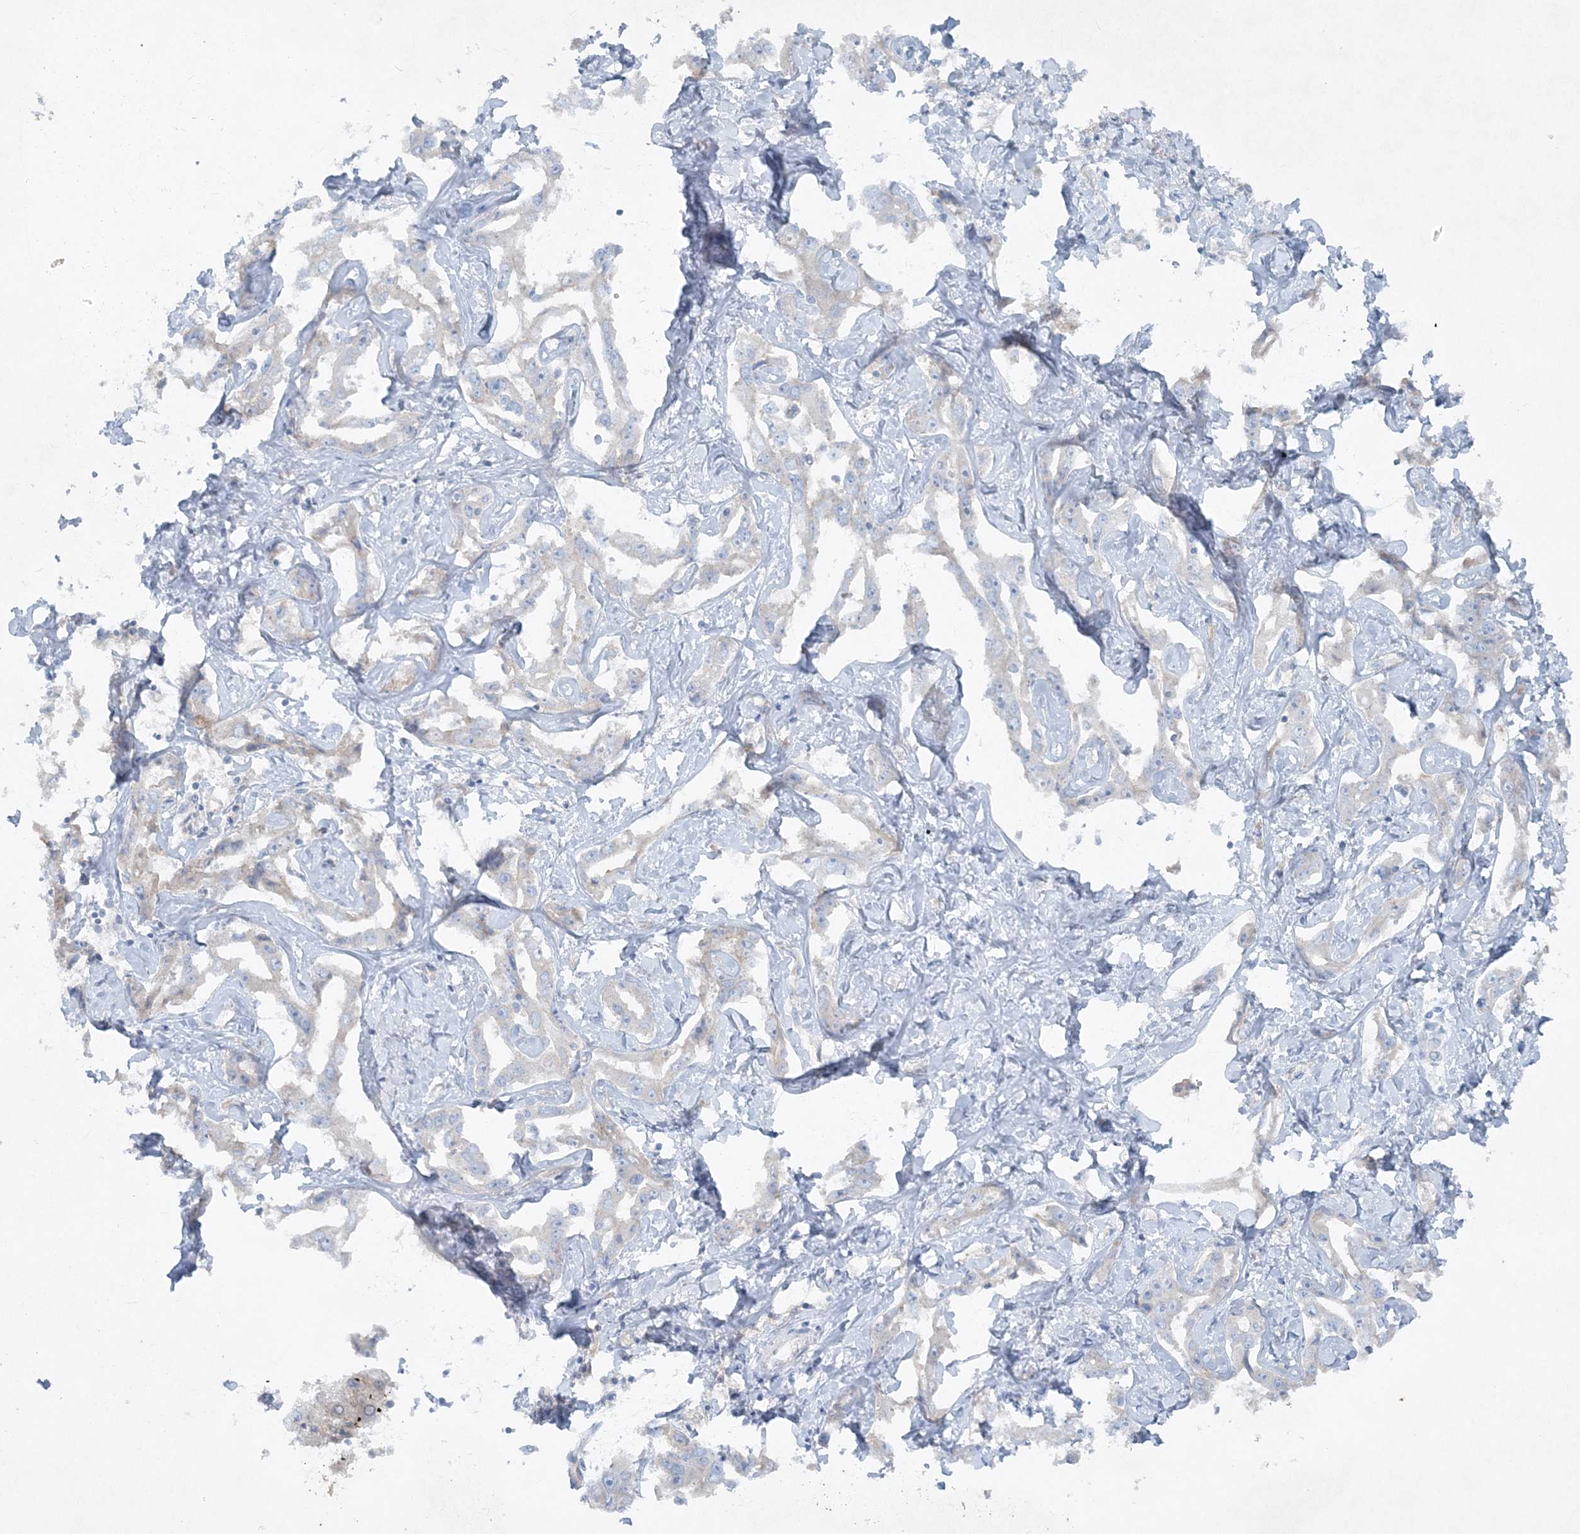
{"staining": {"intensity": "weak", "quantity": "<25%", "location": "cytoplasmic/membranous"}, "tissue": "liver cancer", "cell_type": "Tumor cells", "image_type": "cancer", "snomed": [{"axis": "morphology", "description": "Cholangiocarcinoma"}, {"axis": "topography", "description": "Liver"}], "caption": "Photomicrograph shows no significant protein staining in tumor cells of liver cancer (cholangiocarcinoma).", "gene": "ATP11A", "patient": {"sex": "male", "age": 59}}